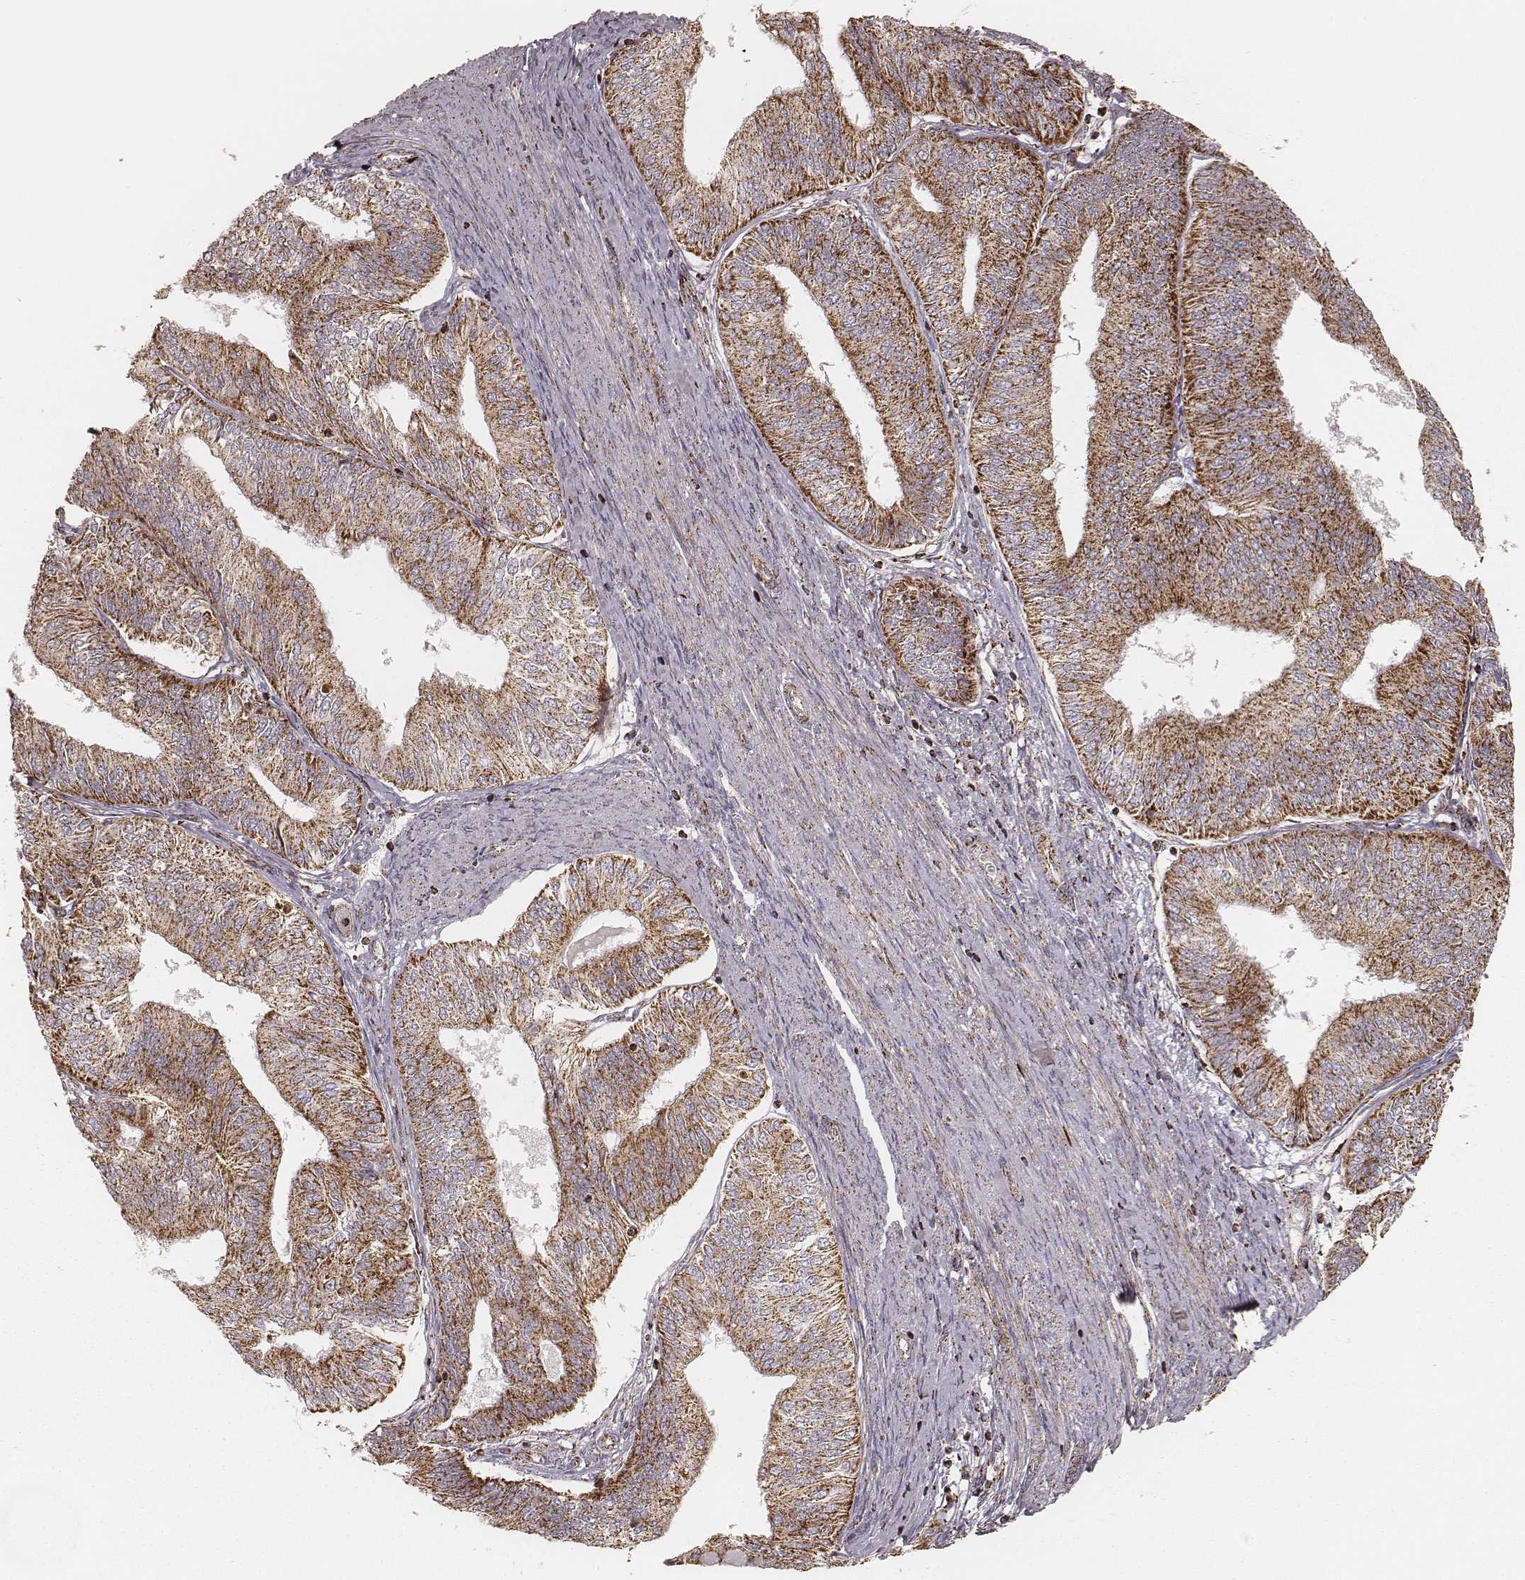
{"staining": {"intensity": "moderate", "quantity": ">75%", "location": "cytoplasmic/membranous"}, "tissue": "endometrial cancer", "cell_type": "Tumor cells", "image_type": "cancer", "snomed": [{"axis": "morphology", "description": "Adenocarcinoma, NOS"}, {"axis": "topography", "description": "Endometrium"}], "caption": "High-power microscopy captured an IHC image of endometrial adenocarcinoma, revealing moderate cytoplasmic/membranous expression in approximately >75% of tumor cells. (Stains: DAB in brown, nuclei in blue, Microscopy: brightfield microscopy at high magnification).", "gene": "CS", "patient": {"sex": "female", "age": 58}}